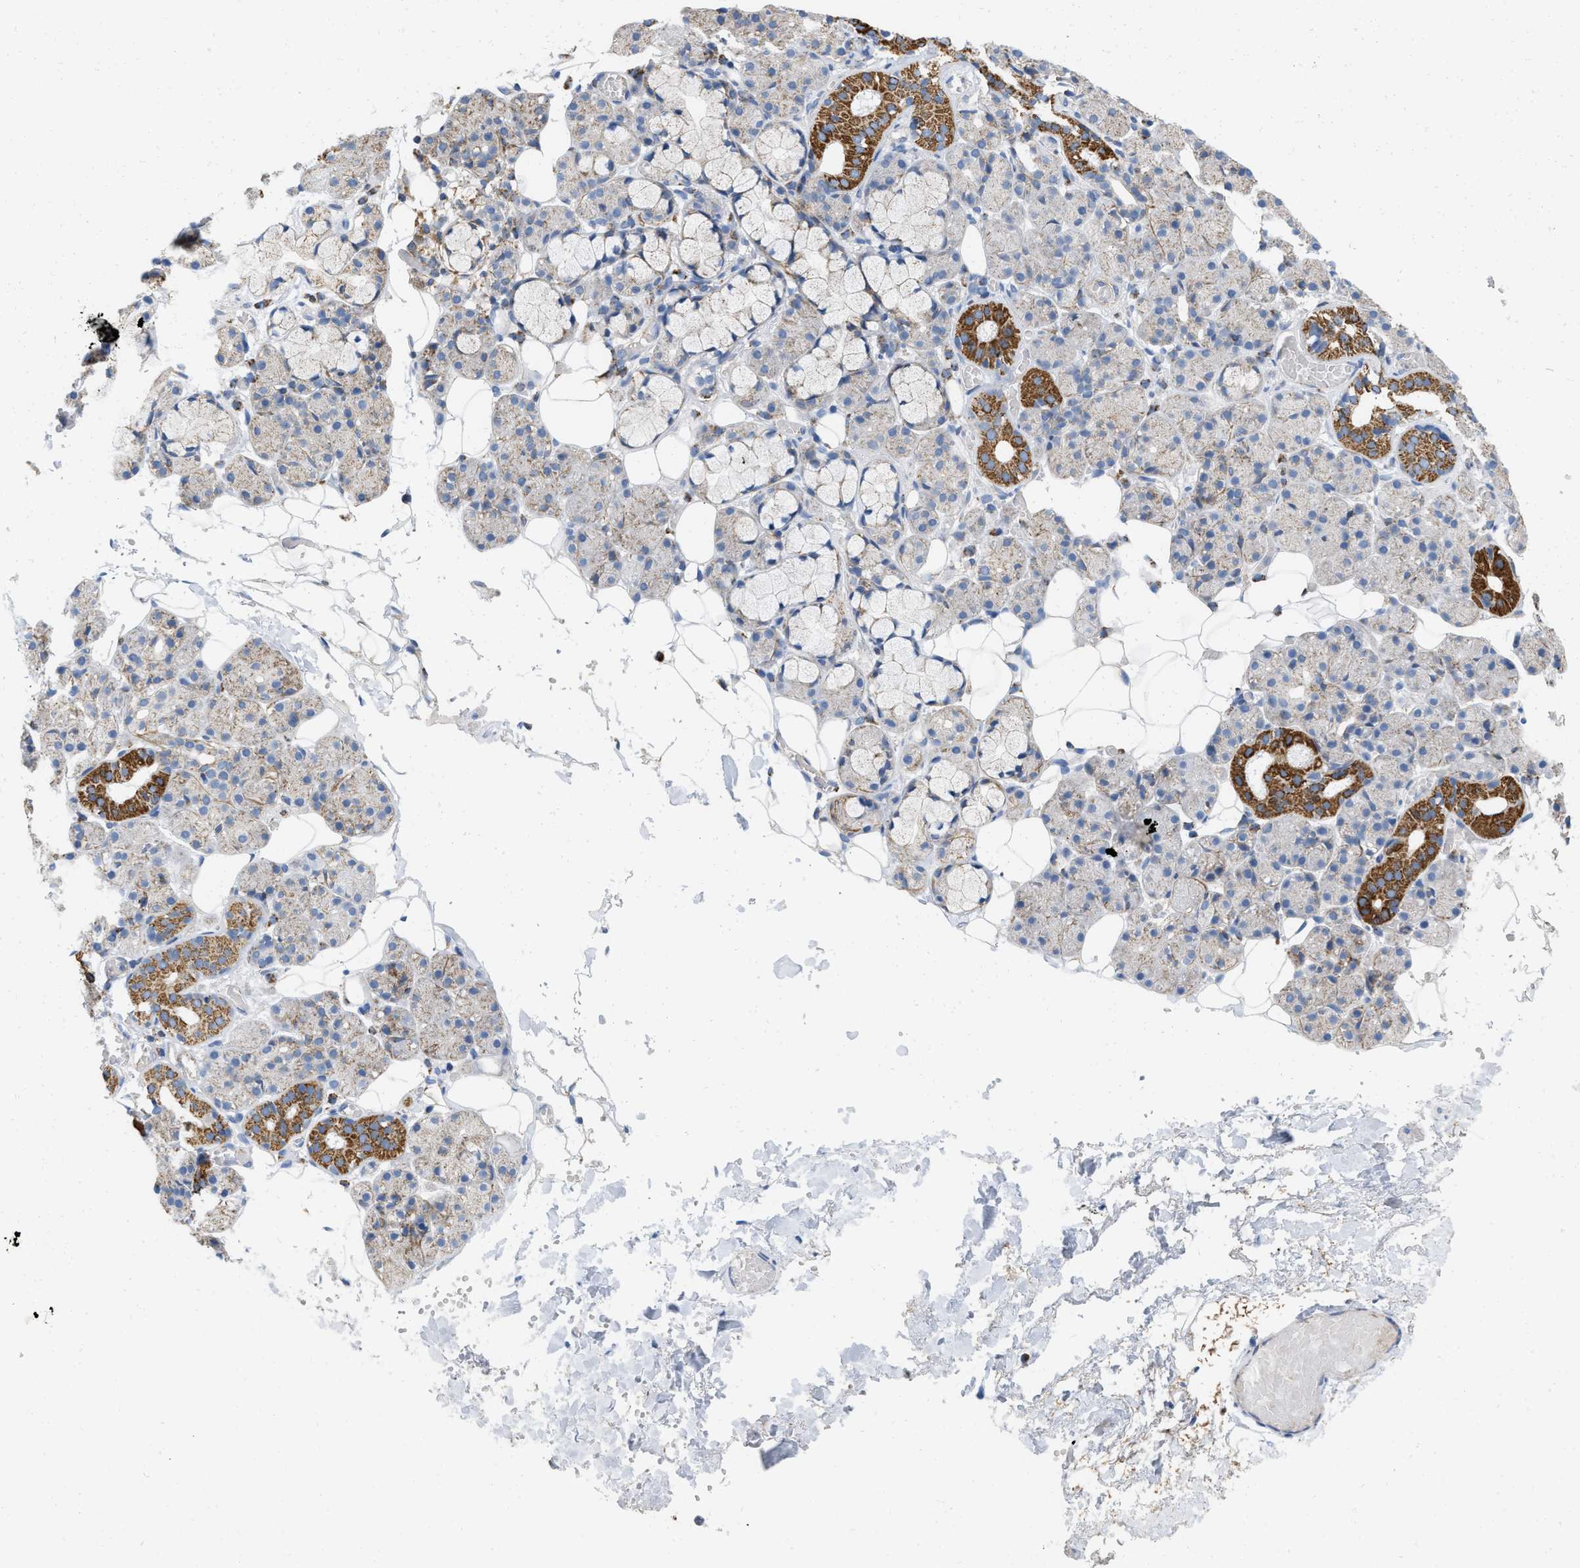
{"staining": {"intensity": "strong", "quantity": "25%-75%", "location": "cytoplasmic/membranous"}, "tissue": "salivary gland", "cell_type": "Glandular cells", "image_type": "normal", "snomed": [{"axis": "morphology", "description": "Normal tissue, NOS"}, {"axis": "topography", "description": "Salivary gland"}], "caption": "Immunohistochemistry (IHC) image of normal human salivary gland stained for a protein (brown), which reveals high levels of strong cytoplasmic/membranous expression in about 25%-75% of glandular cells.", "gene": "GRB10", "patient": {"sex": "male", "age": 63}}